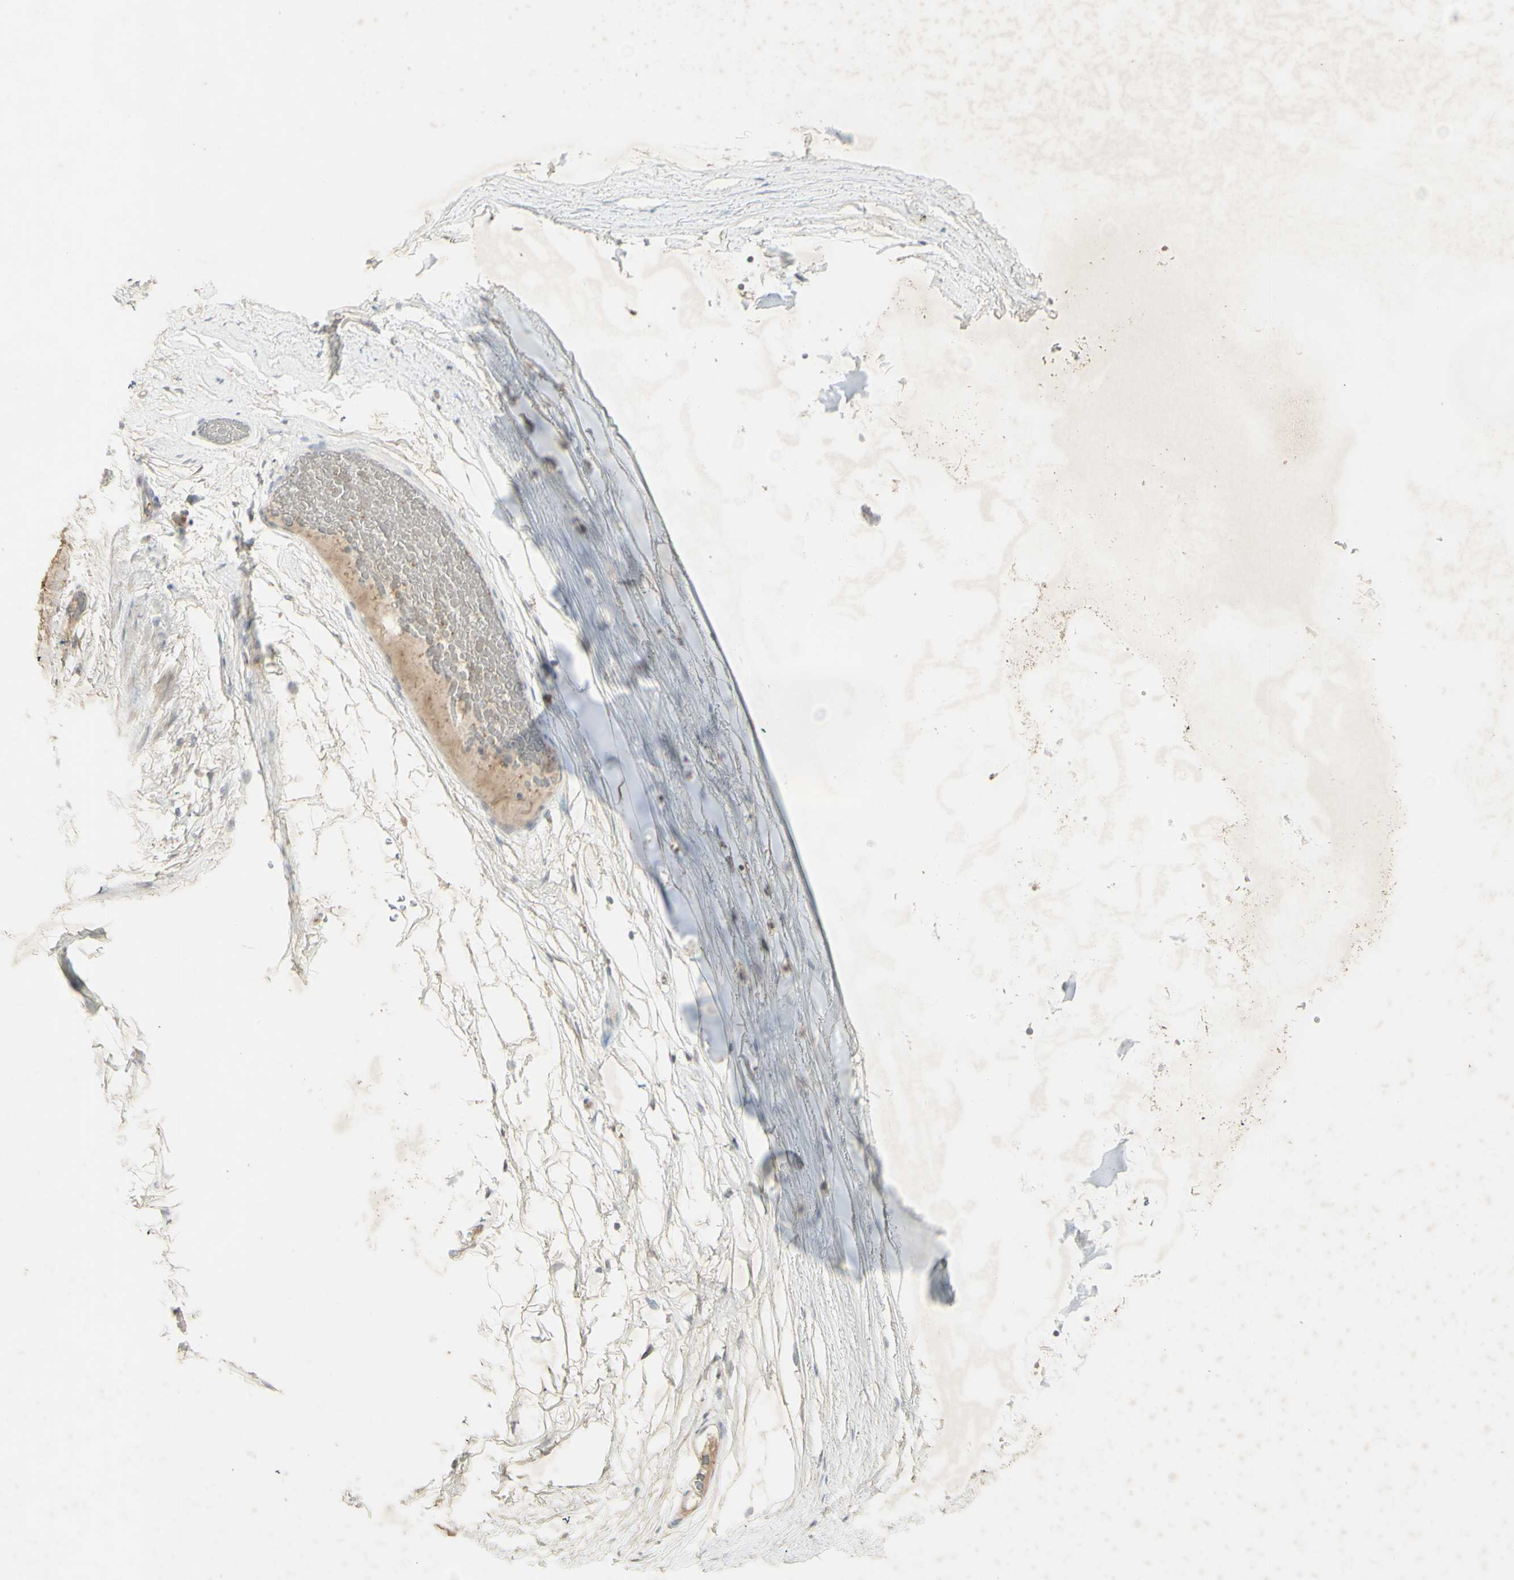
{"staining": {"intensity": "negative", "quantity": "none", "location": "none"}, "tissue": "adipose tissue", "cell_type": "Adipocytes", "image_type": "normal", "snomed": [{"axis": "morphology", "description": "Normal tissue, NOS"}, {"axis": "topography", "description": "Bronchus"}], "caption": "Immunohistochemistry photomicrograph of benign adipose tissue stained for a protein (brown), which exhibits no positivity in adipocytes.", "gene": "C1orf116", "patient": {"sex": "female", "age": 73}}